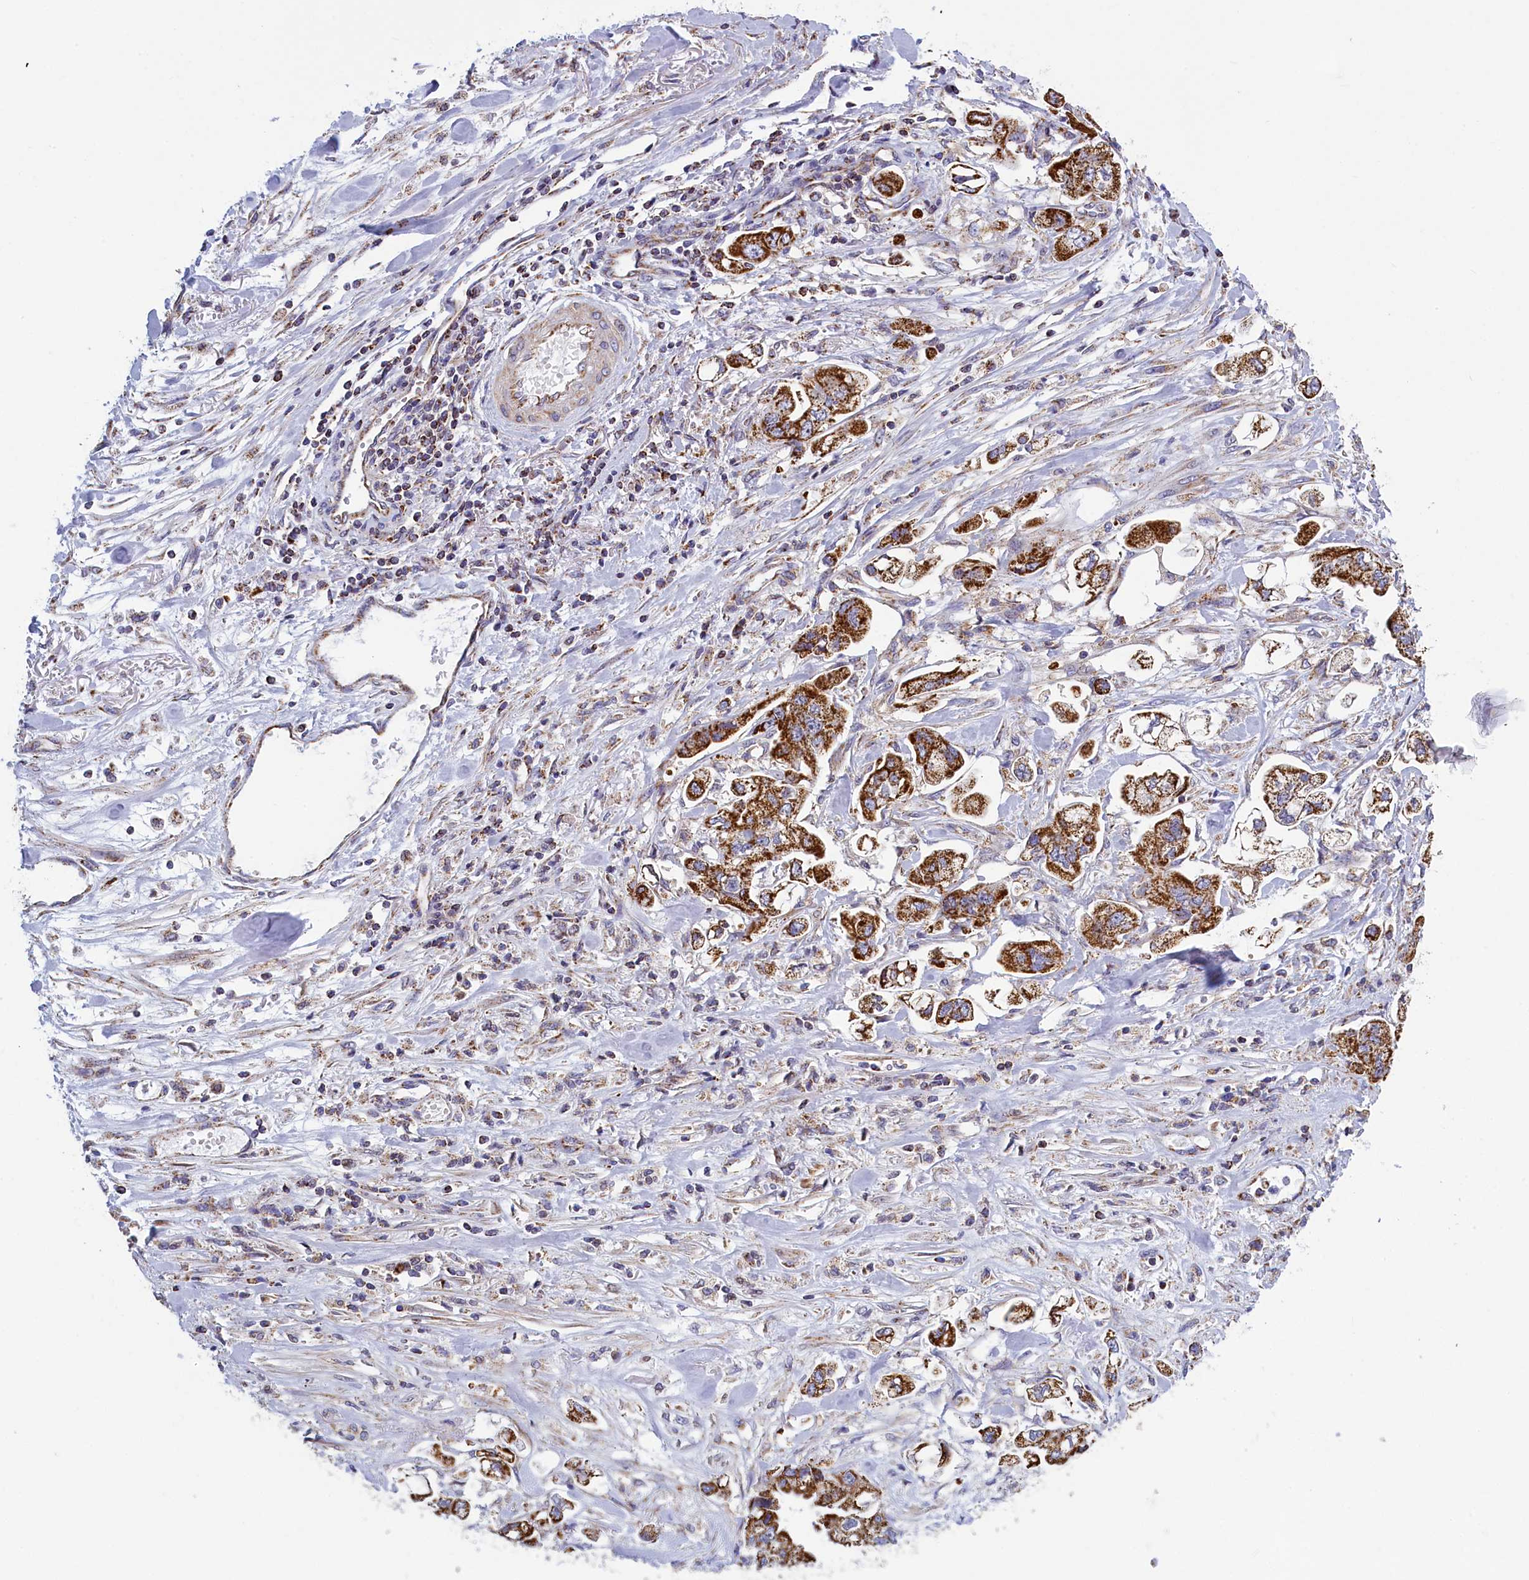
{"staining": {"intensity": "strong", "quantity": ">75%", "location": "cytoplasmic/membranous"}, "tissue": "stomach cancer", "cell_type": "Tumor cells", "image_type": "cancer", "snomed": [{"axis": "morphology", "description": "Adenocarcinoma, NOS"}, {"axis": "topography", "description": "Stomach"}], "caption": "Human stomach cancer stained with a brown dye exhibits strong cytoplasmic/membranous positive staining in about >75% of tumor cells.", "gene": "IFT122", "patient": {"sex": "male", "age": 62}}